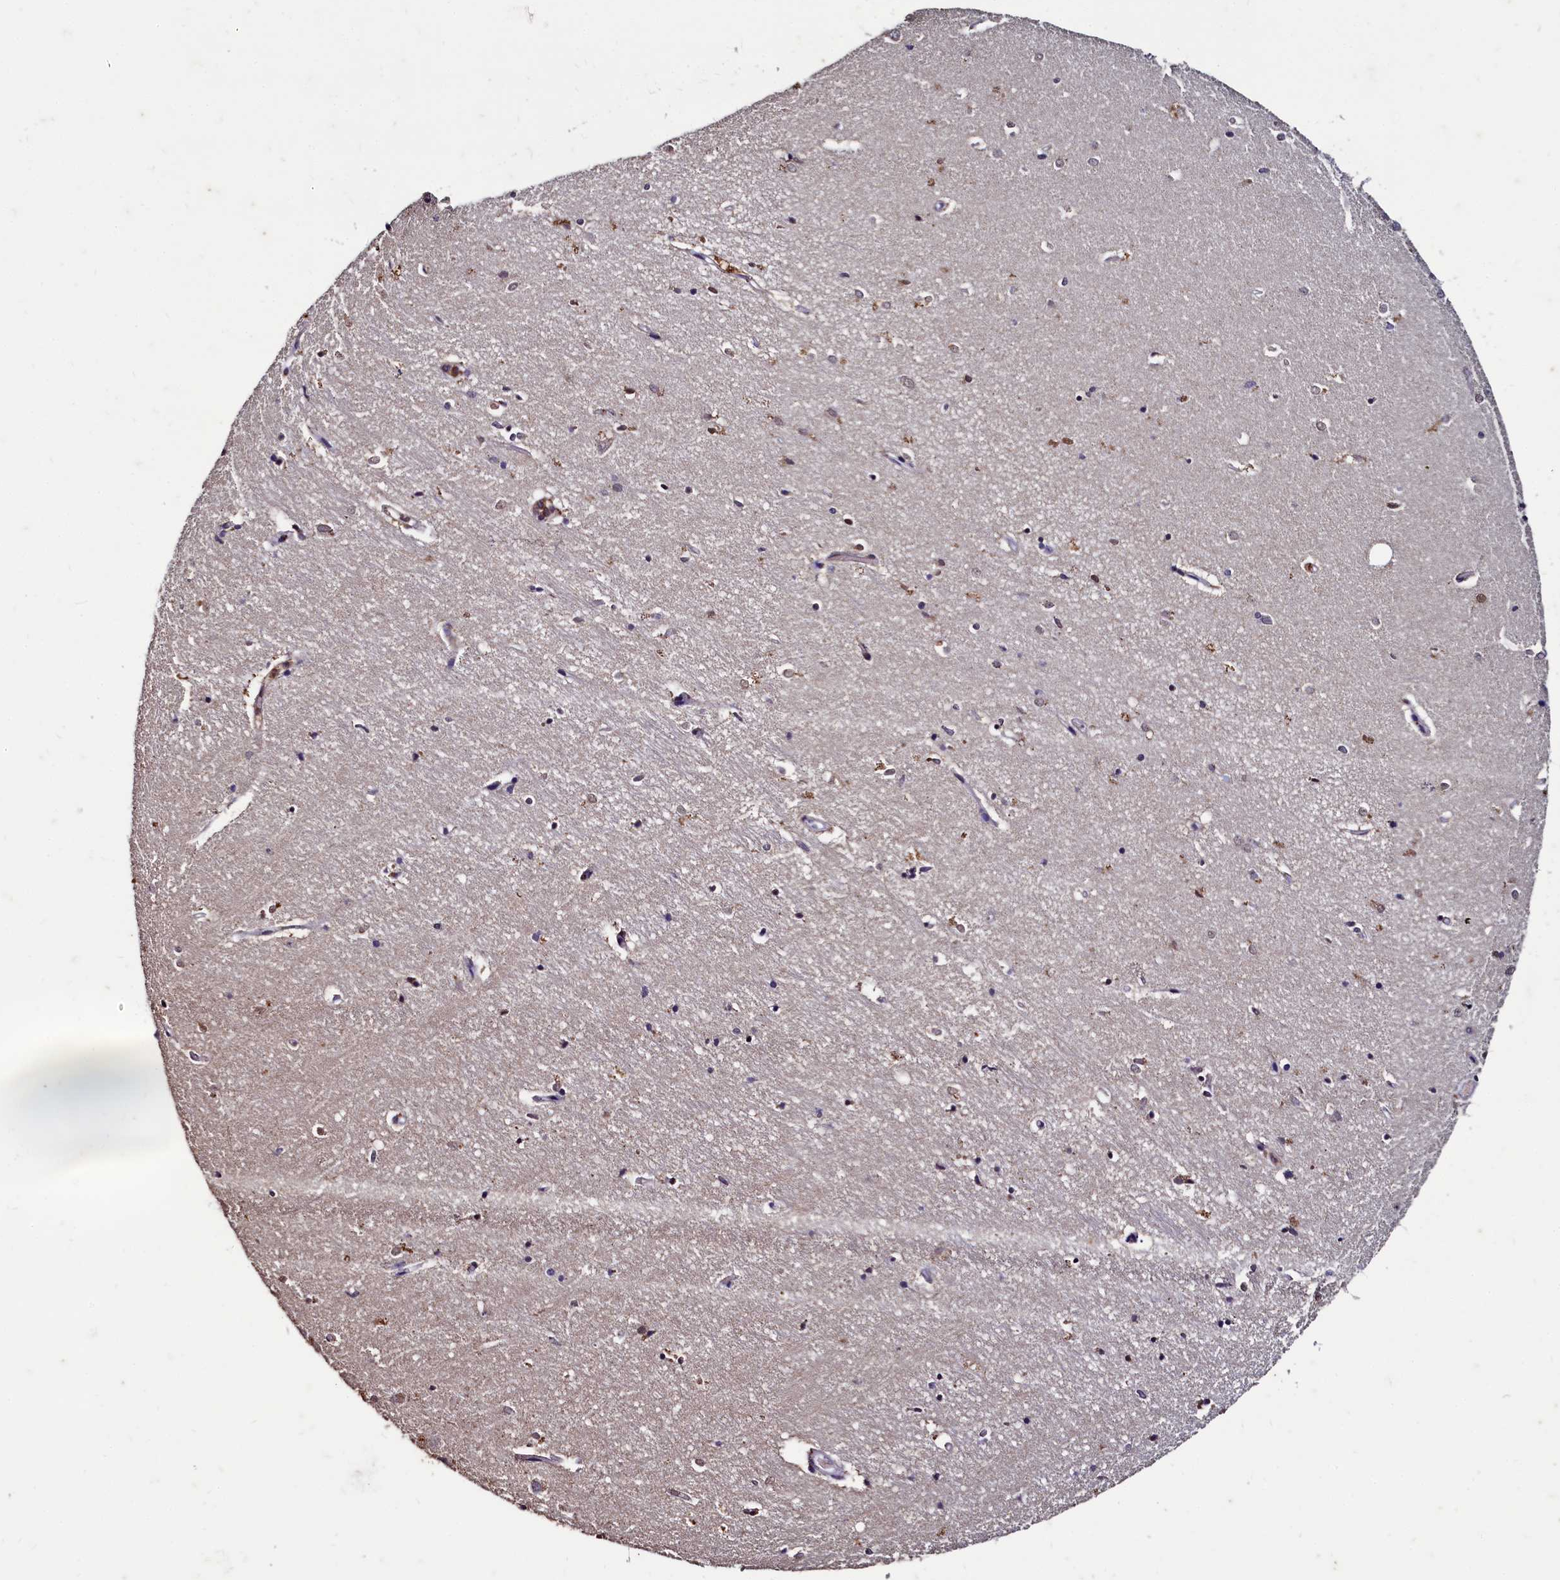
{"staining": {"intensity": "moderate", "quantity": "<25%", "location": "cytoplasmic/membranous"}, "tissue": "hippocampus", "cell_type": "Glial cells", "image_type": "normal", "snomed": [{"axis": "morphology", "description": "Normal tissue, NOS"}, {"axis": "topography", "description": "Hippocampus"}], "caption": "Moderate cytoplasmic/membranous staining is present in about <25% of glial cells in unremarkable hippocampus. (DAB (3,3'-diaminobenzidine) IHC with brightfield microscopy, high magnification).", "gene": "CSTPP1", "patient": {"sex": "female", "age": 64}}